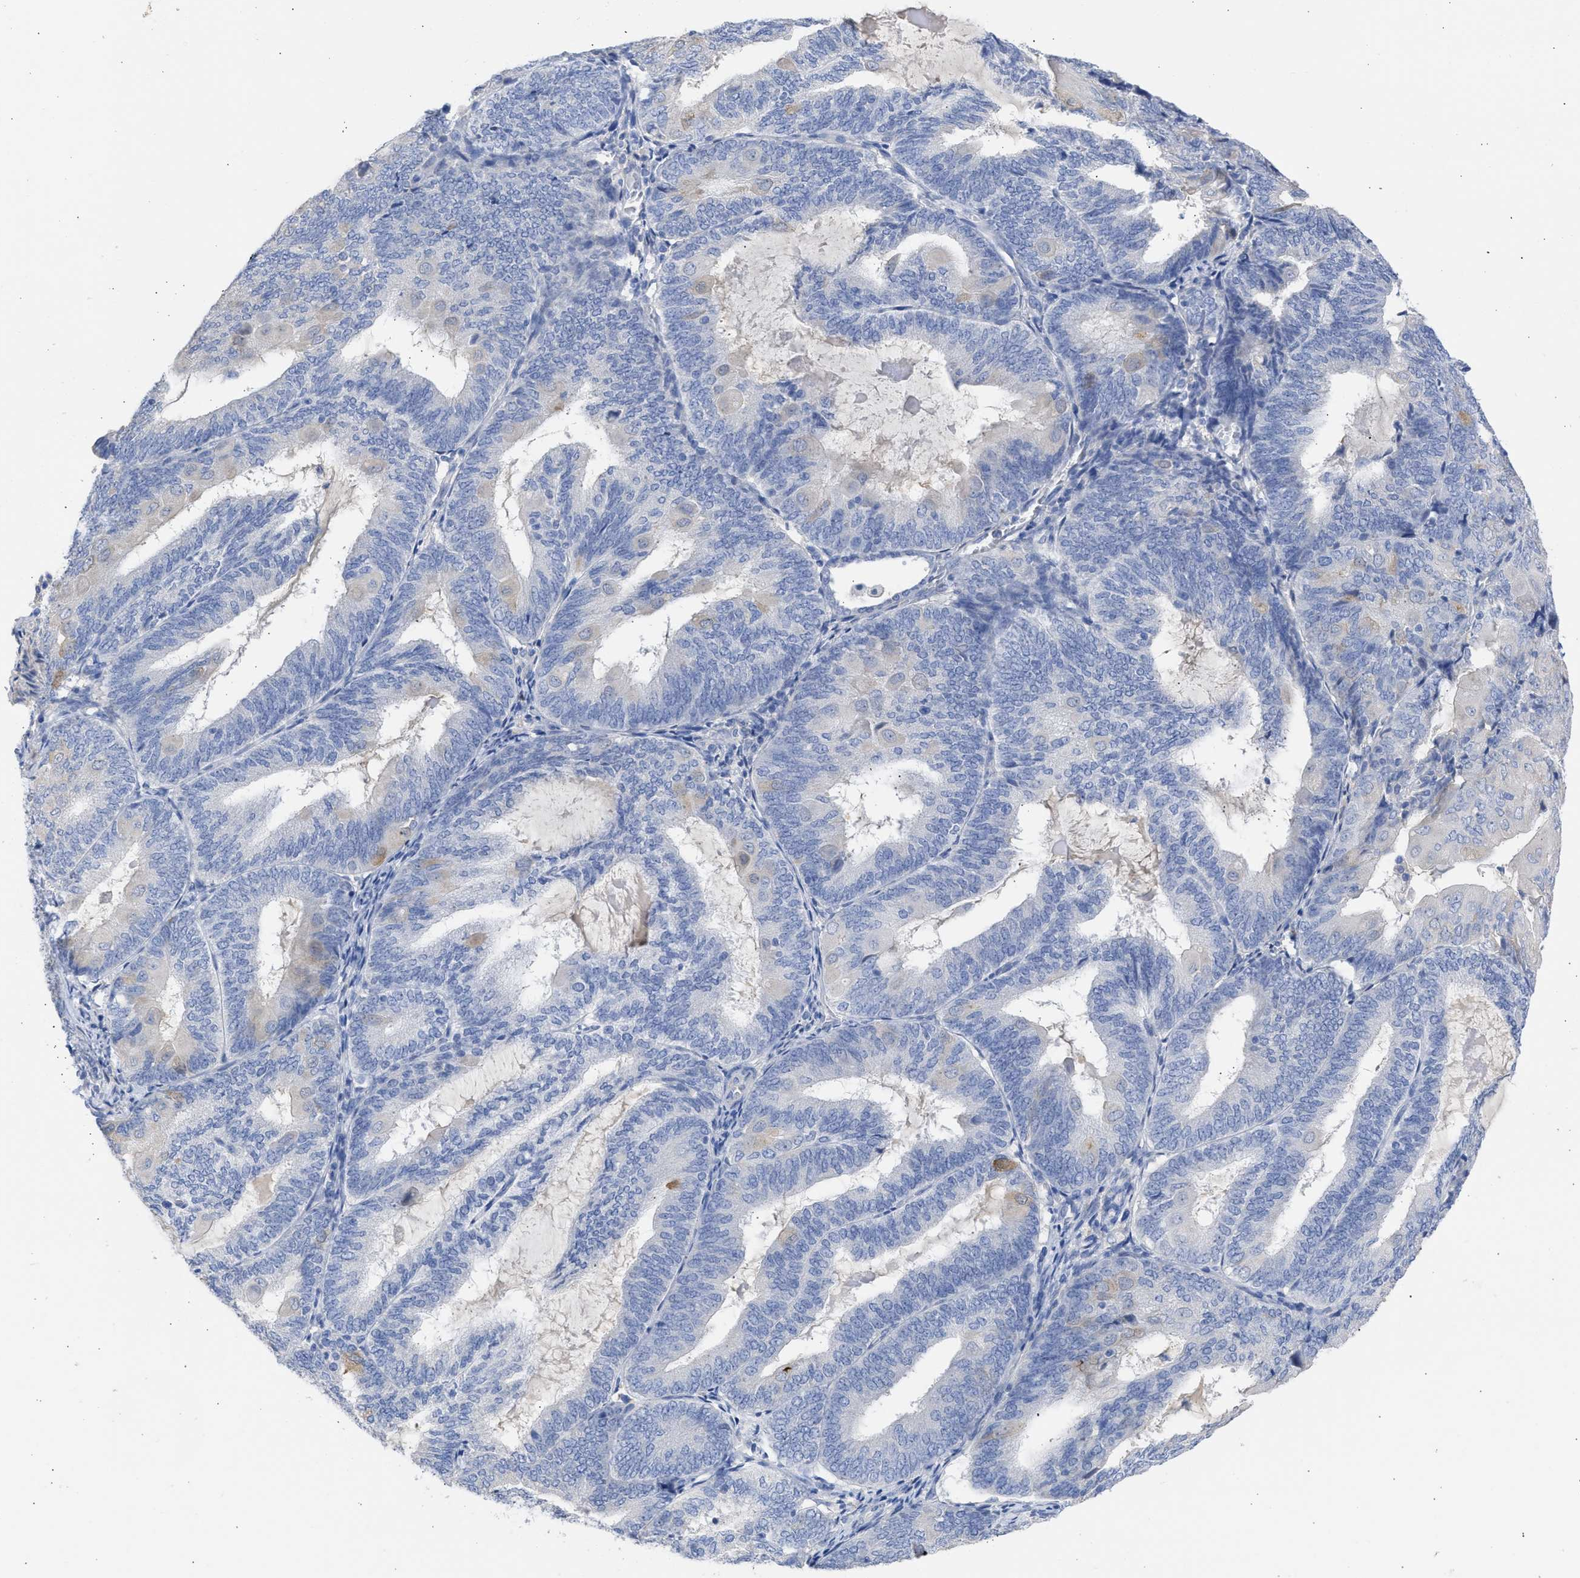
{"staining": {"intensity": "negative", "quantity": "none", "location": "none"}, "tissue": "endometrial cancer", "cell_type": "Tumor cells", "image_type": "cancer", "snomed": [{"axis": "morphology", "description": "Adenocarcinoma, NOS"}, {"axis": "topography", "description": "Endometrium"}], "caption": "Adenocarcinoma (endometrial) was stained to show a protein in brown. There is no significant staining in tumor cells. Nuclei are stained in blue.", "gene": "RSPH1", "patient": {"sex": "female", "age": 81}}